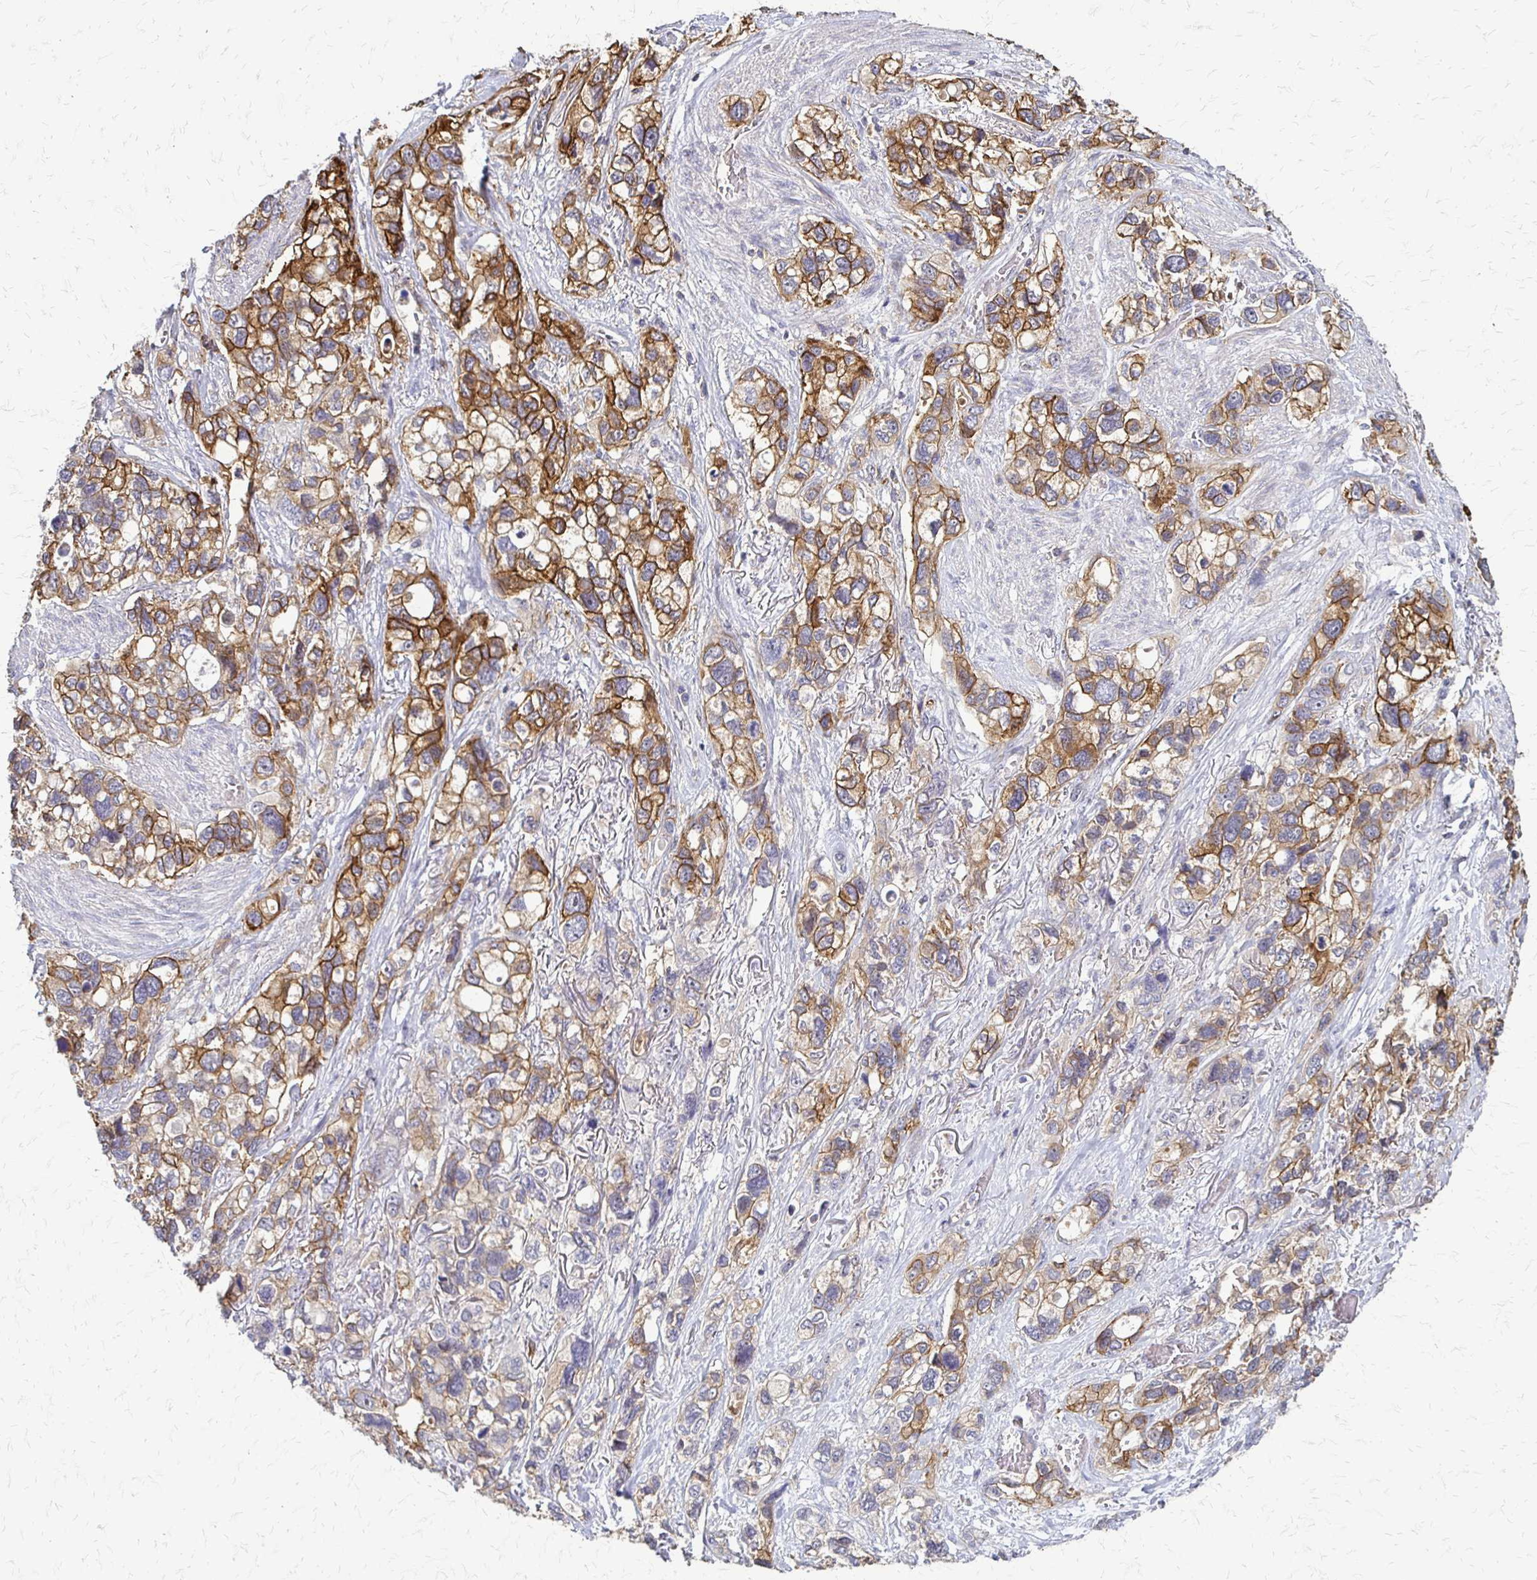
{"staining": {"intensity": "strong", "quantity": ">75%", "location": "cytoplasmic/membranous"}, "tissue": "stomach cancer", "cell_type": "Tumor cells", "image_type": "cancer", "snomed": [{"axis": "morphology", "description": "Adenocarcinoma, NOS"}, {"axis": "topography", "description": "Stomach, upper"}], "caption": "Protein expression analysis of stomach cancer demonstrates strong cytoplasmic/membranous staining in about >75% of tumor cells. Ihc stains the protein of interest in brown and the nuclei are stained blue.", "gene": "SLC9A9", "patient": {"sex": "female", "age": 81}}